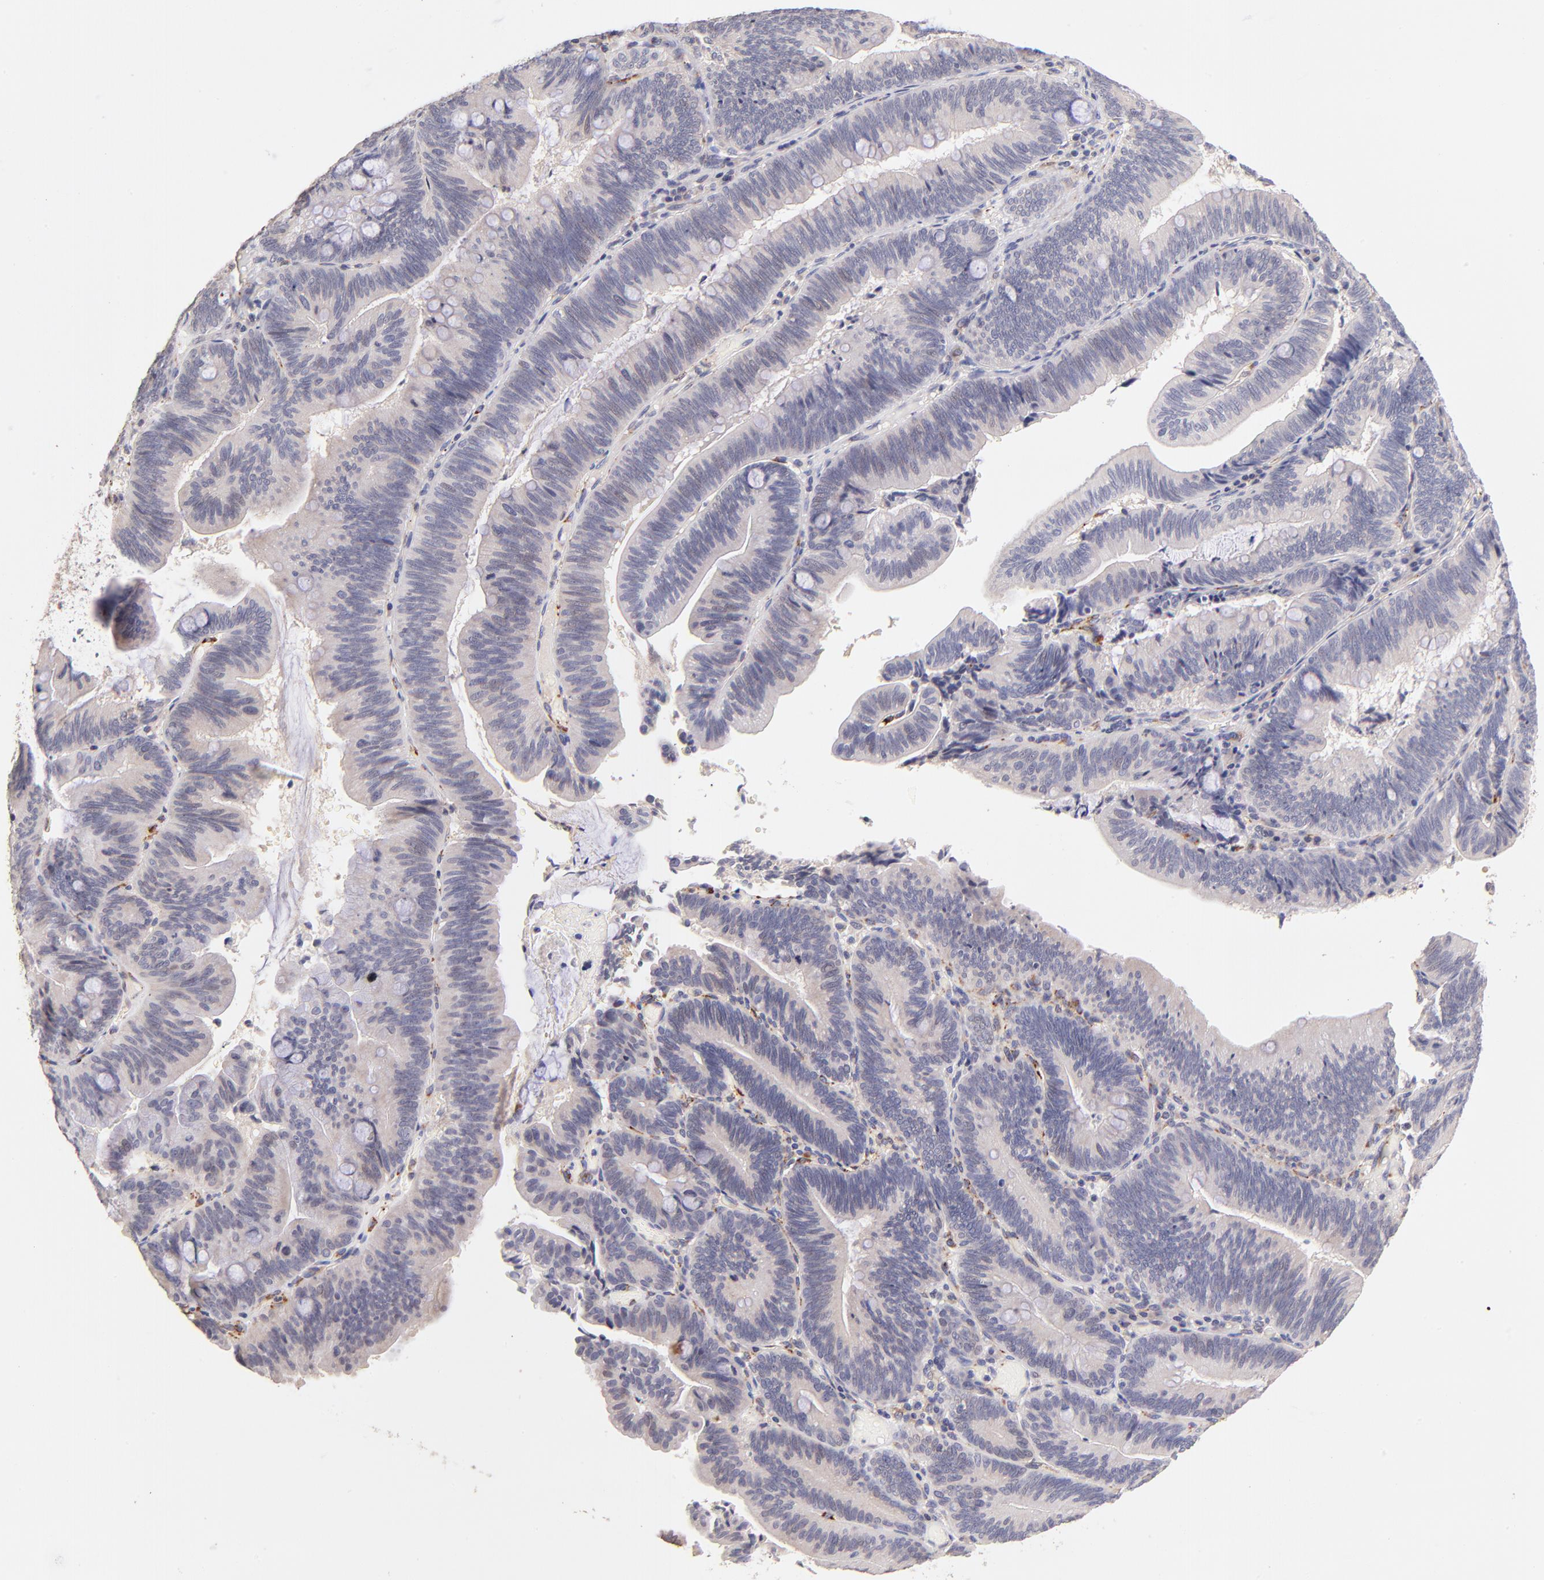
{"staining": {"intensity": "negative", "quantity": "none", "location": "none"}, "tissue": "pancreatic cancer", "cell_type": "Tumor cells", "image_type": "cancer", "snomed": [{"axis": "morphology", "description": "Adenocarcinoma, NOS"}, {"axis": "topography", "description": "Pancreas"}], "caption": "Immunohistochemistry photomicrograph of neoplastic tissue: human pancreatic cancer stained with DAB demonstrates no significant protein positivity in tumor cells.", "gene": "SPARC", "patient": {"sex": "male", "age": 82}}